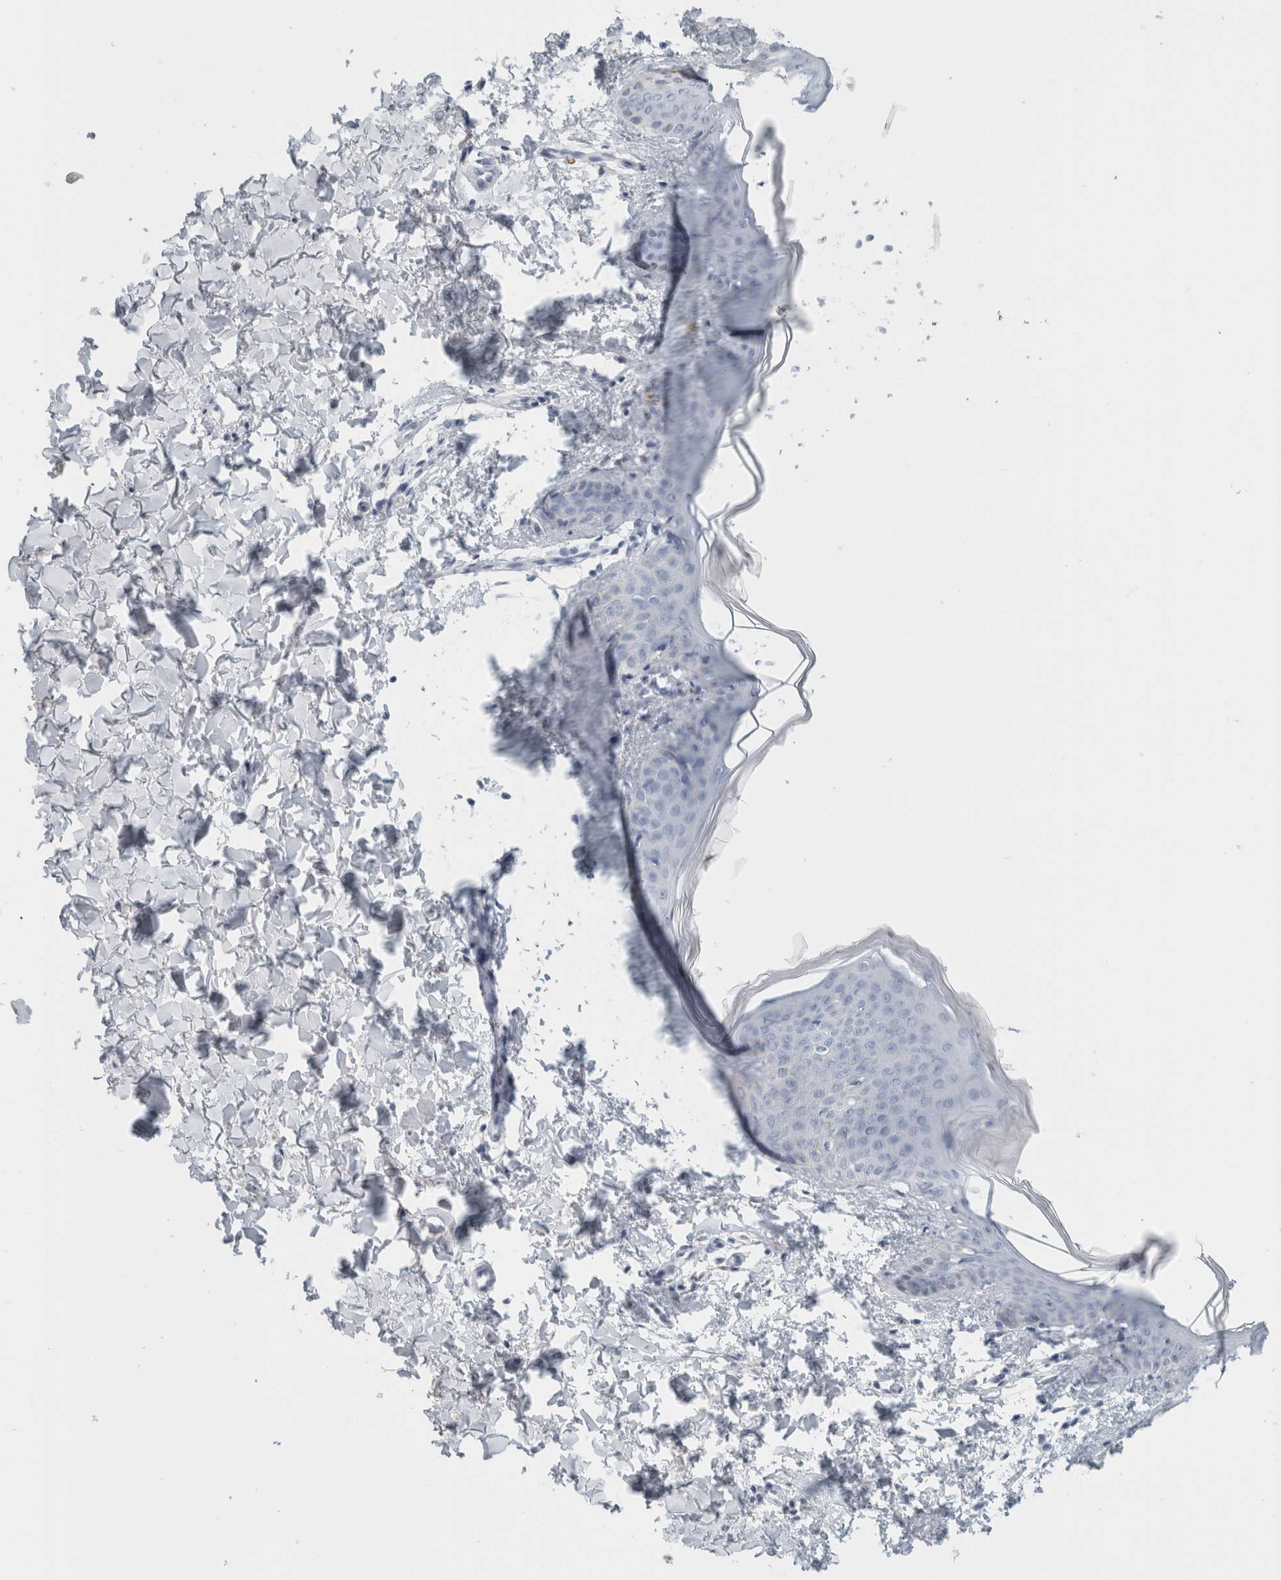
{"staining": {"intensity": "negative", "quantity": "none", "location": "none"}, "tissue": "skin", "cell_type": "Fibroblasts", "image_type": "normal", "snomed": [{"axis": "morphology", "description": "Normal tissue, NOS"}, {"axis": "topography", "description": "Skin"}], "caption": "DAB immunohistochemical staining of normal human skin exhibits no significant expression in fibroblasts. Nuclei are stained in blue.", "gene": "TSPAN8", "patient": {"sex": "female", "age": 17}}